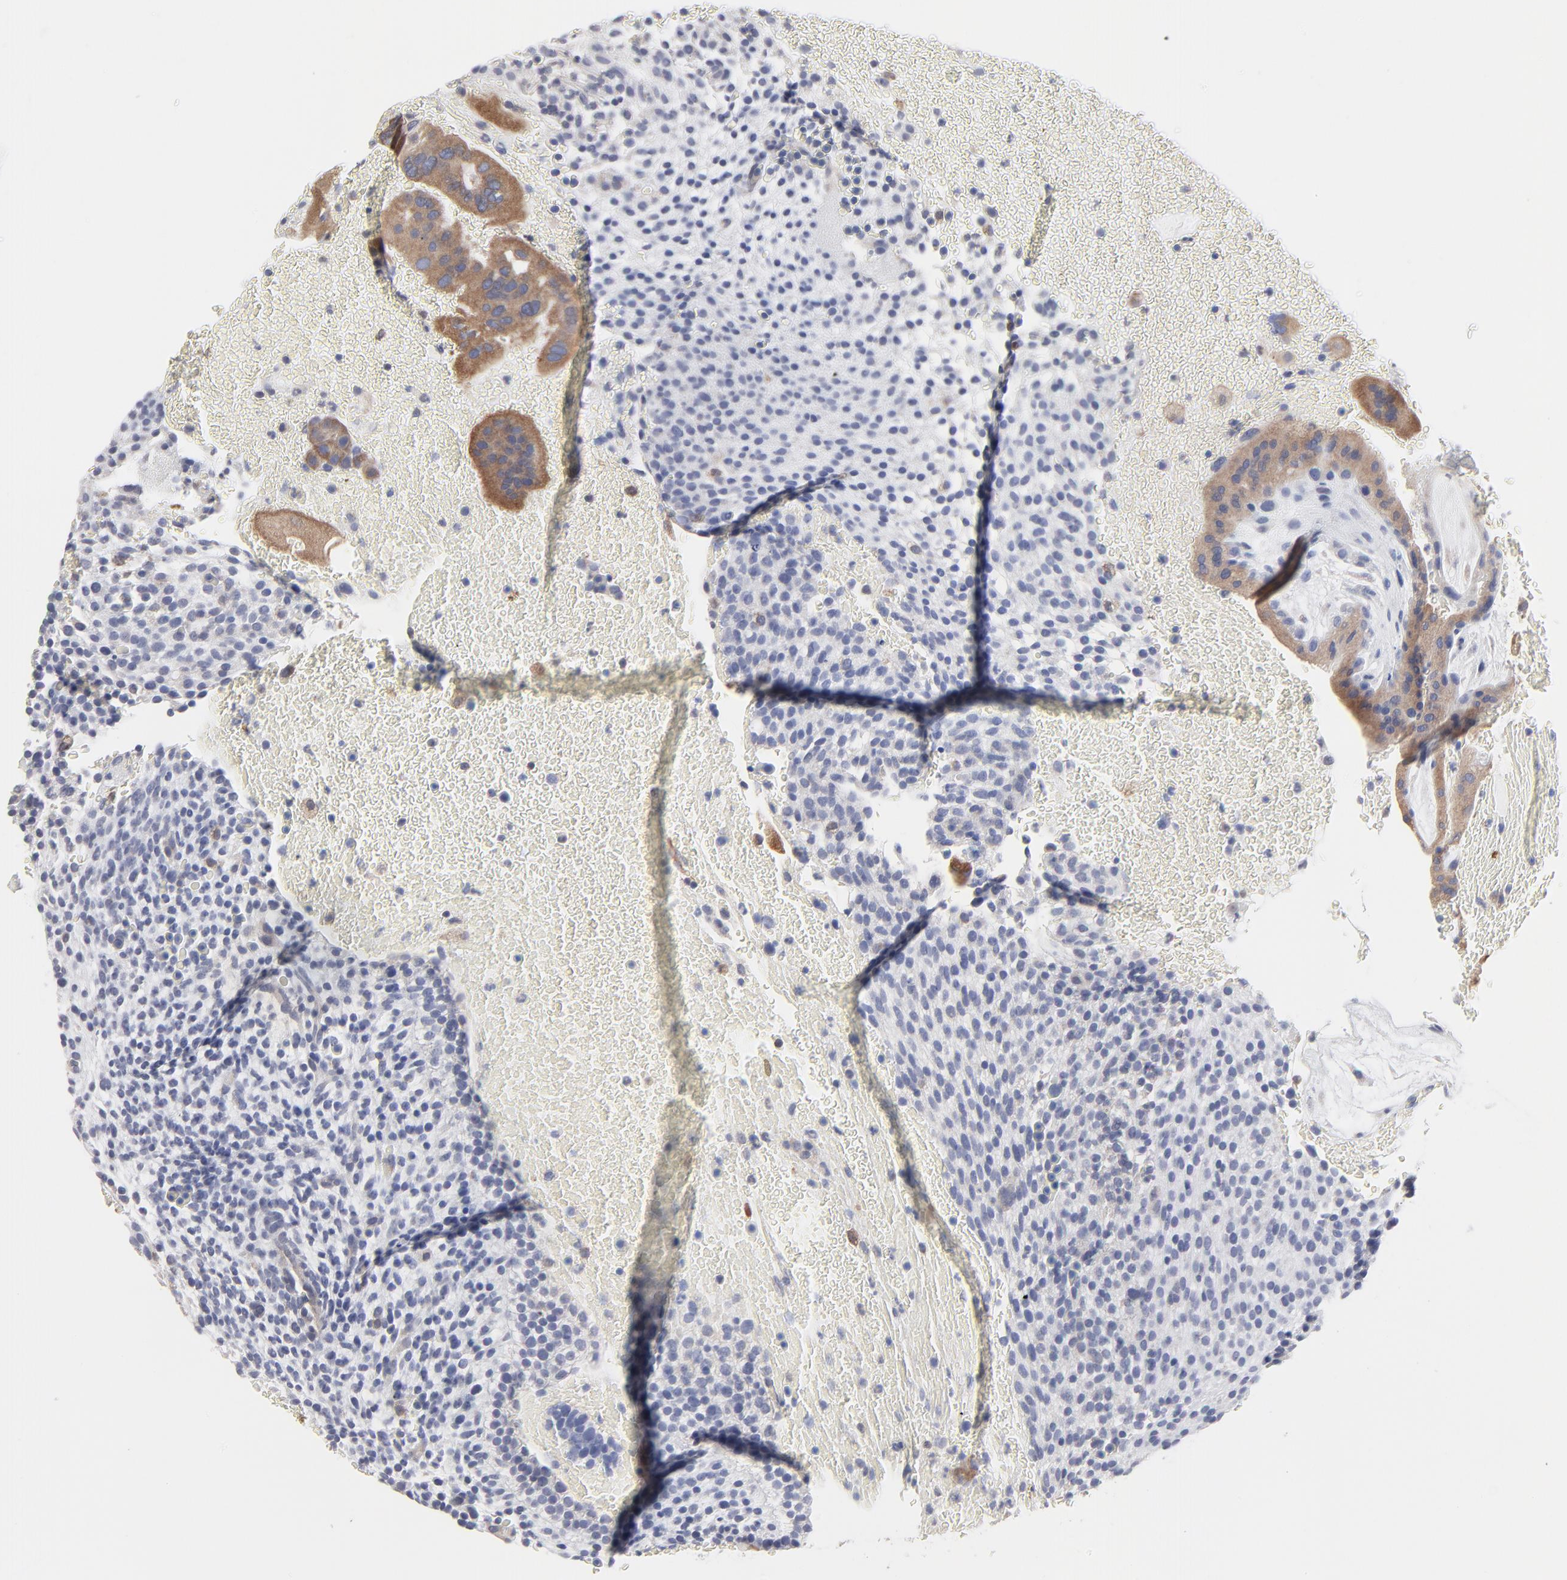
{"staining": {"intensity": "negative", "quantity": "none", "location": "none"}, "tissue": "placenta", "cell_type": "Decidual cells", "image_type": "normal", "snomed": [{"axis": "morphology", "description": "Normal tissue, NOS"}, {"axis": "topography", "description": "Placenta"}], "caption": "Image shows no significant protein positivity in decidual cells of unremarkable placenta. (DAB (3,3'-diaminobenzidine) immunohistochemistry with hematoxylin counter stain).", "gene": "TRIM22", "patient": {"sex": "female", "age": 19}}